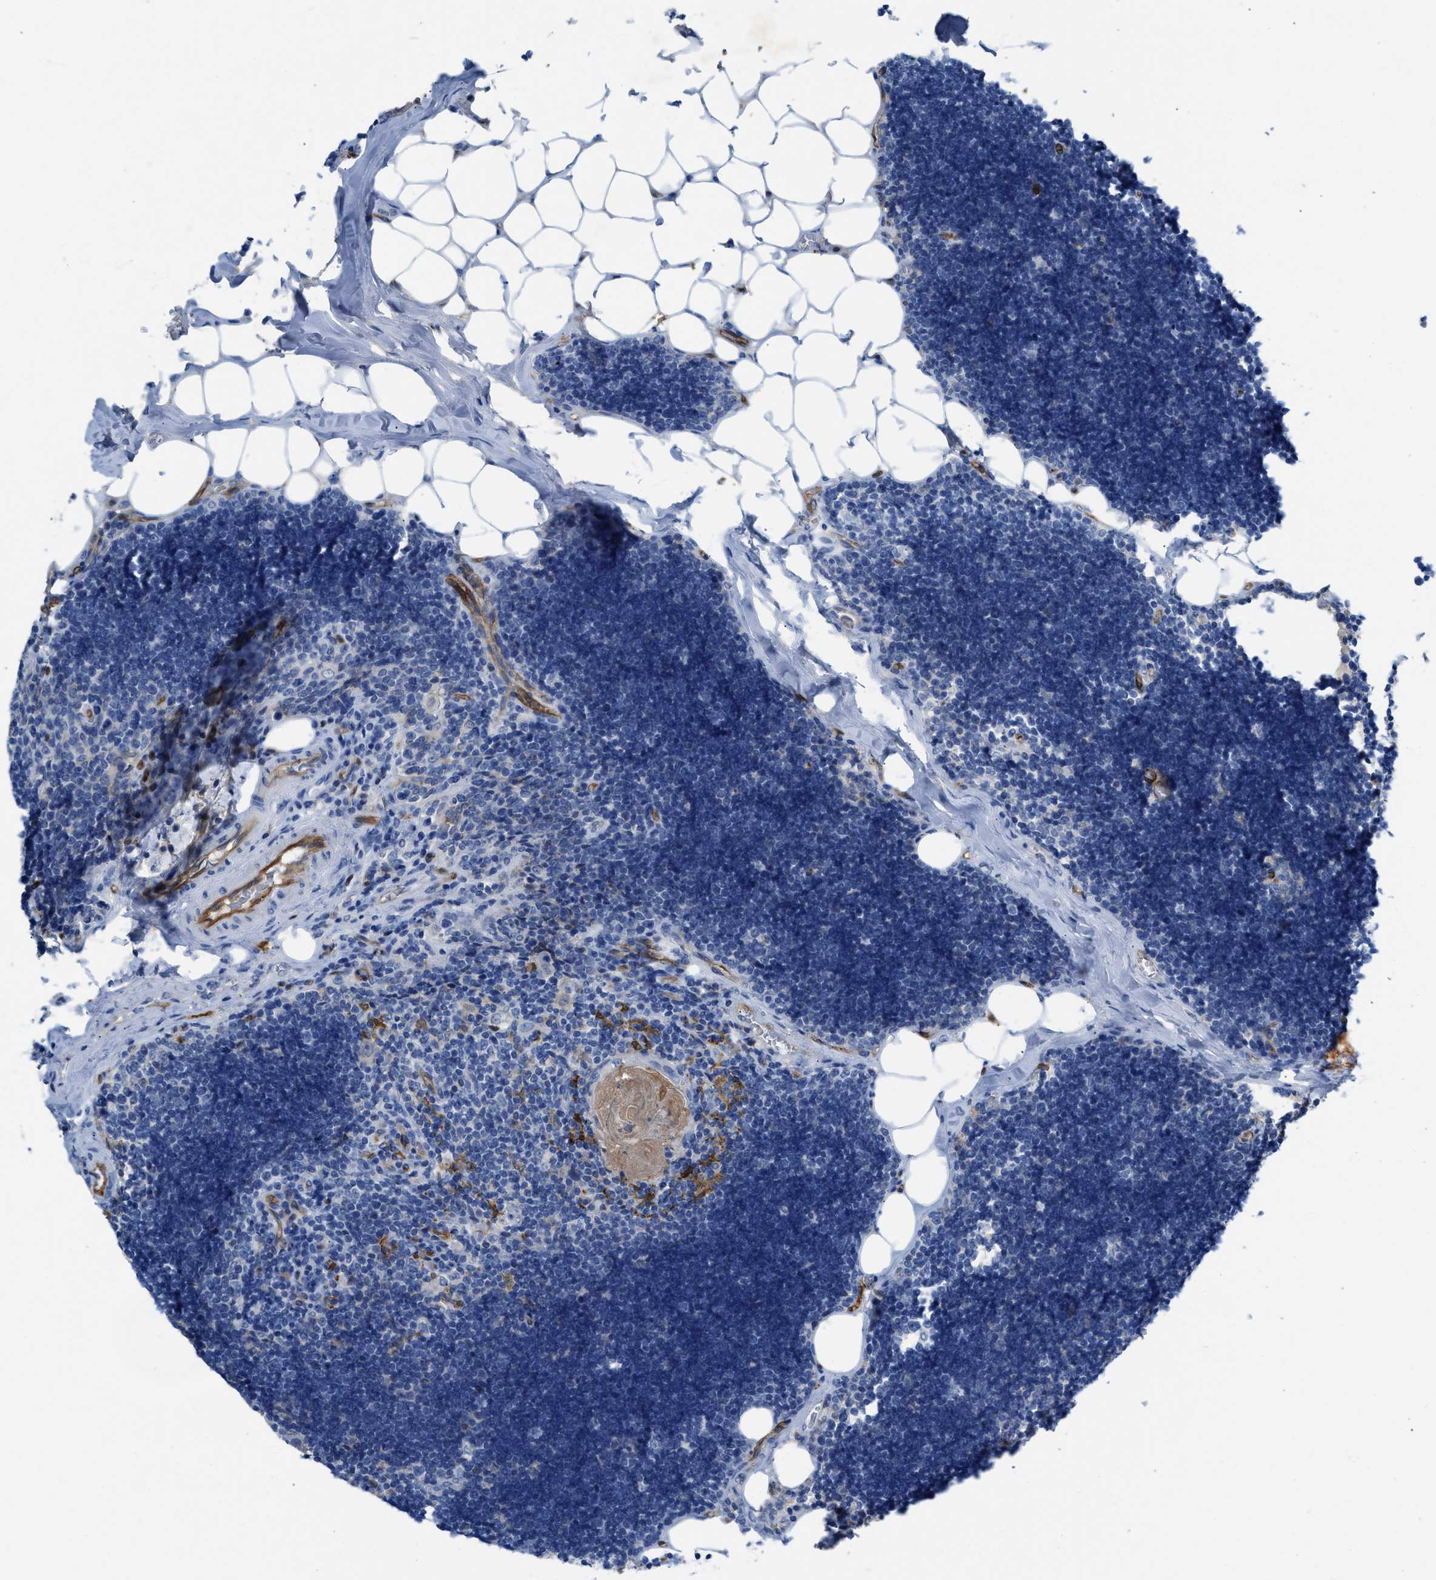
{"staining": {"intensity": "negative", "quantity": "none", "location": "none"}, "tissue": "lymph node", "cell_type": "Germinal center cells", "image_type": "normal", "snomed": [{"axis": "morphology", "description": "Normal tissue, NOS"}, {"axis": "topography", "description": "Lymph node"}], "caption": "This photomicrograph is of unremarkable lymph node stained with immunohistochemistry to label a protein in brown with the nuclei are counter-stained blue. There is no staining in germinal center cells. (DAB immunohistochemistry with hematoxylin counter stain).", "gene": "SPEG", "patient": {"sex": "male", "age": 33}}